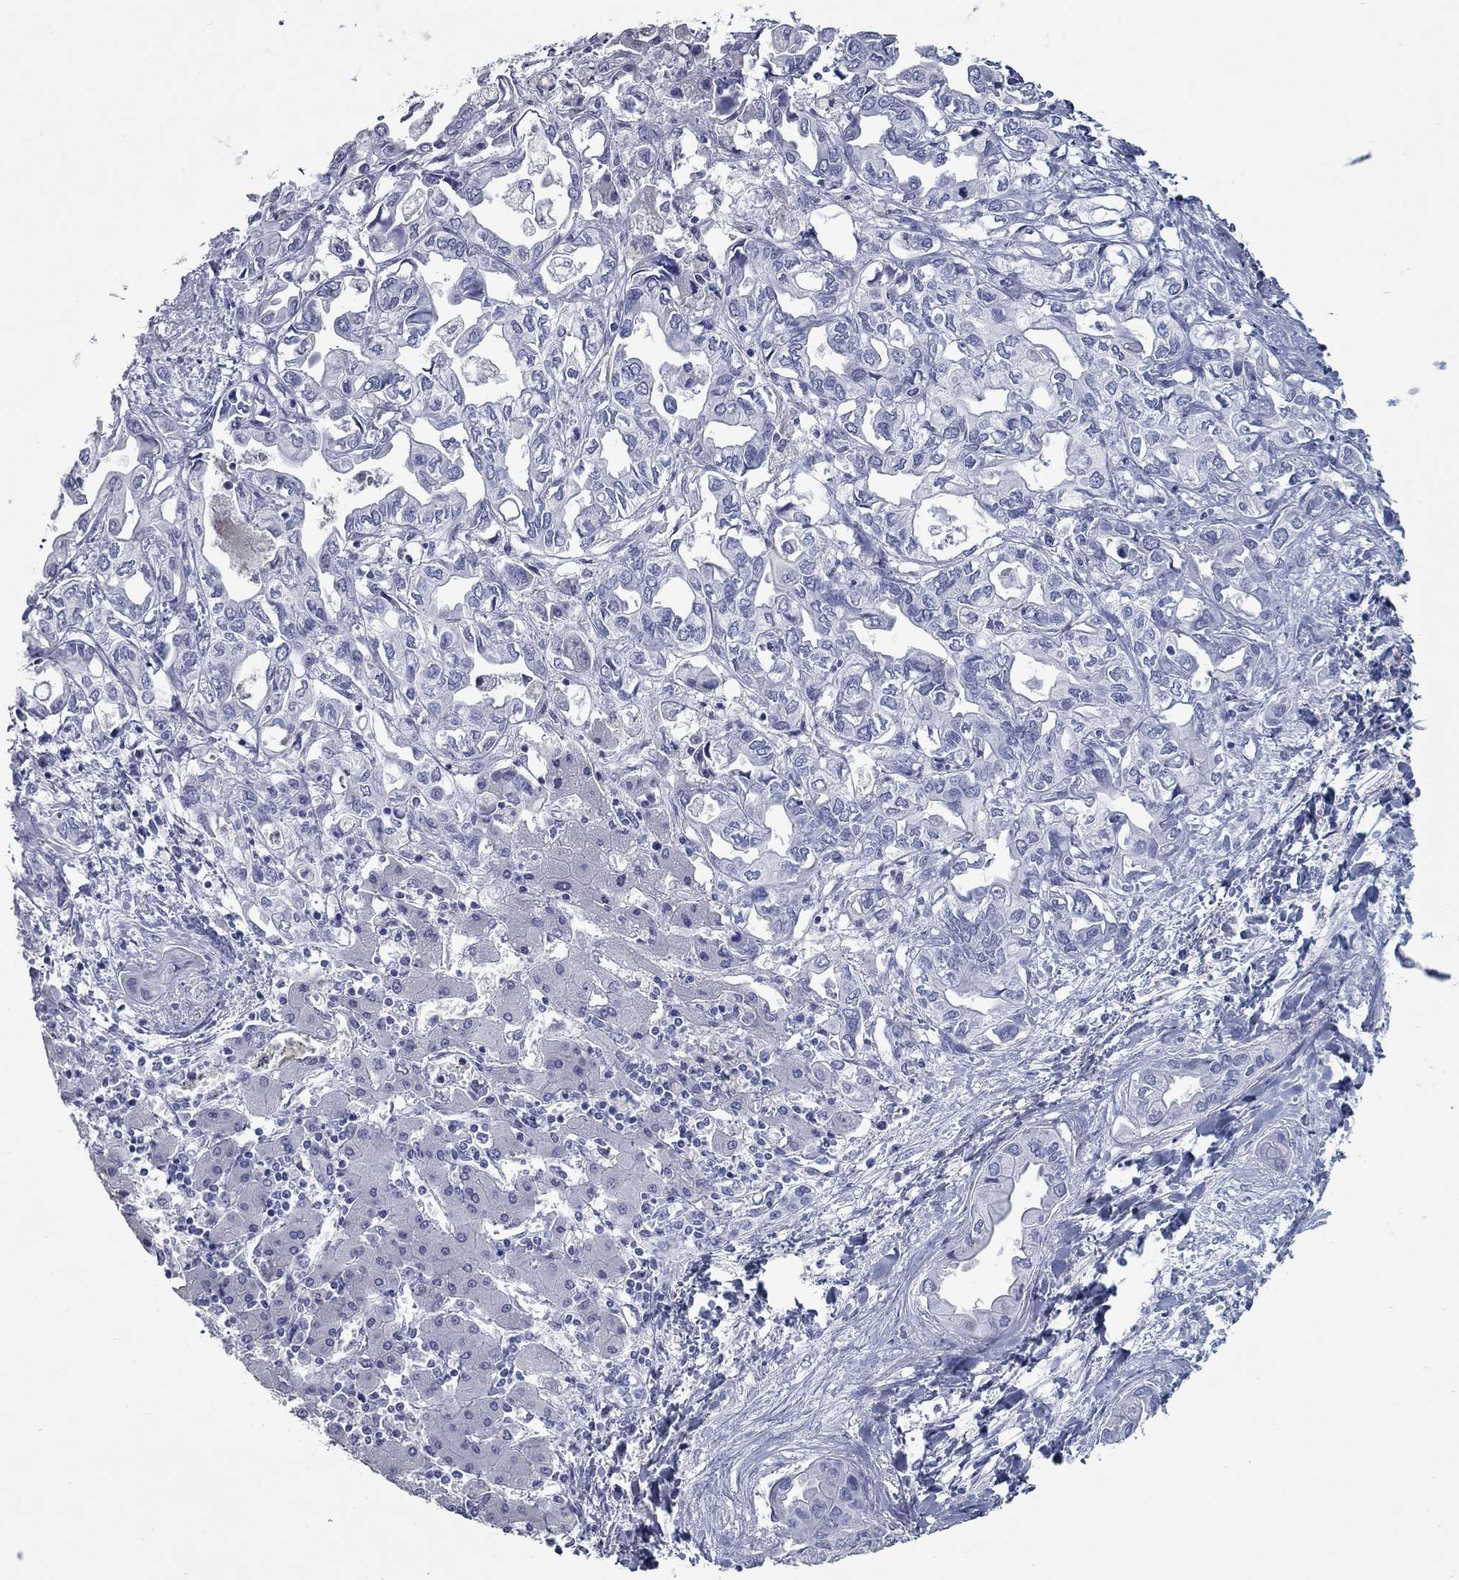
{"staining": {"intensity": "negative", "quantity": "none", "location": "none"}, "tissue": "liver cancer", "cell_type": "Tumor cells", "image_type": "cancer", "snomed": [{"axis": "morphology", "description": "Cholangiocarcinoma"}, {"axis": "topography", "description": "Liver"}], "caption": "This is an immunohistochemistry image of cholangiocarcinoma (liver). There is no expression in tumor cells.", "gene": "KIRREL2", "patient": {"sex": "female", "age": 64}}